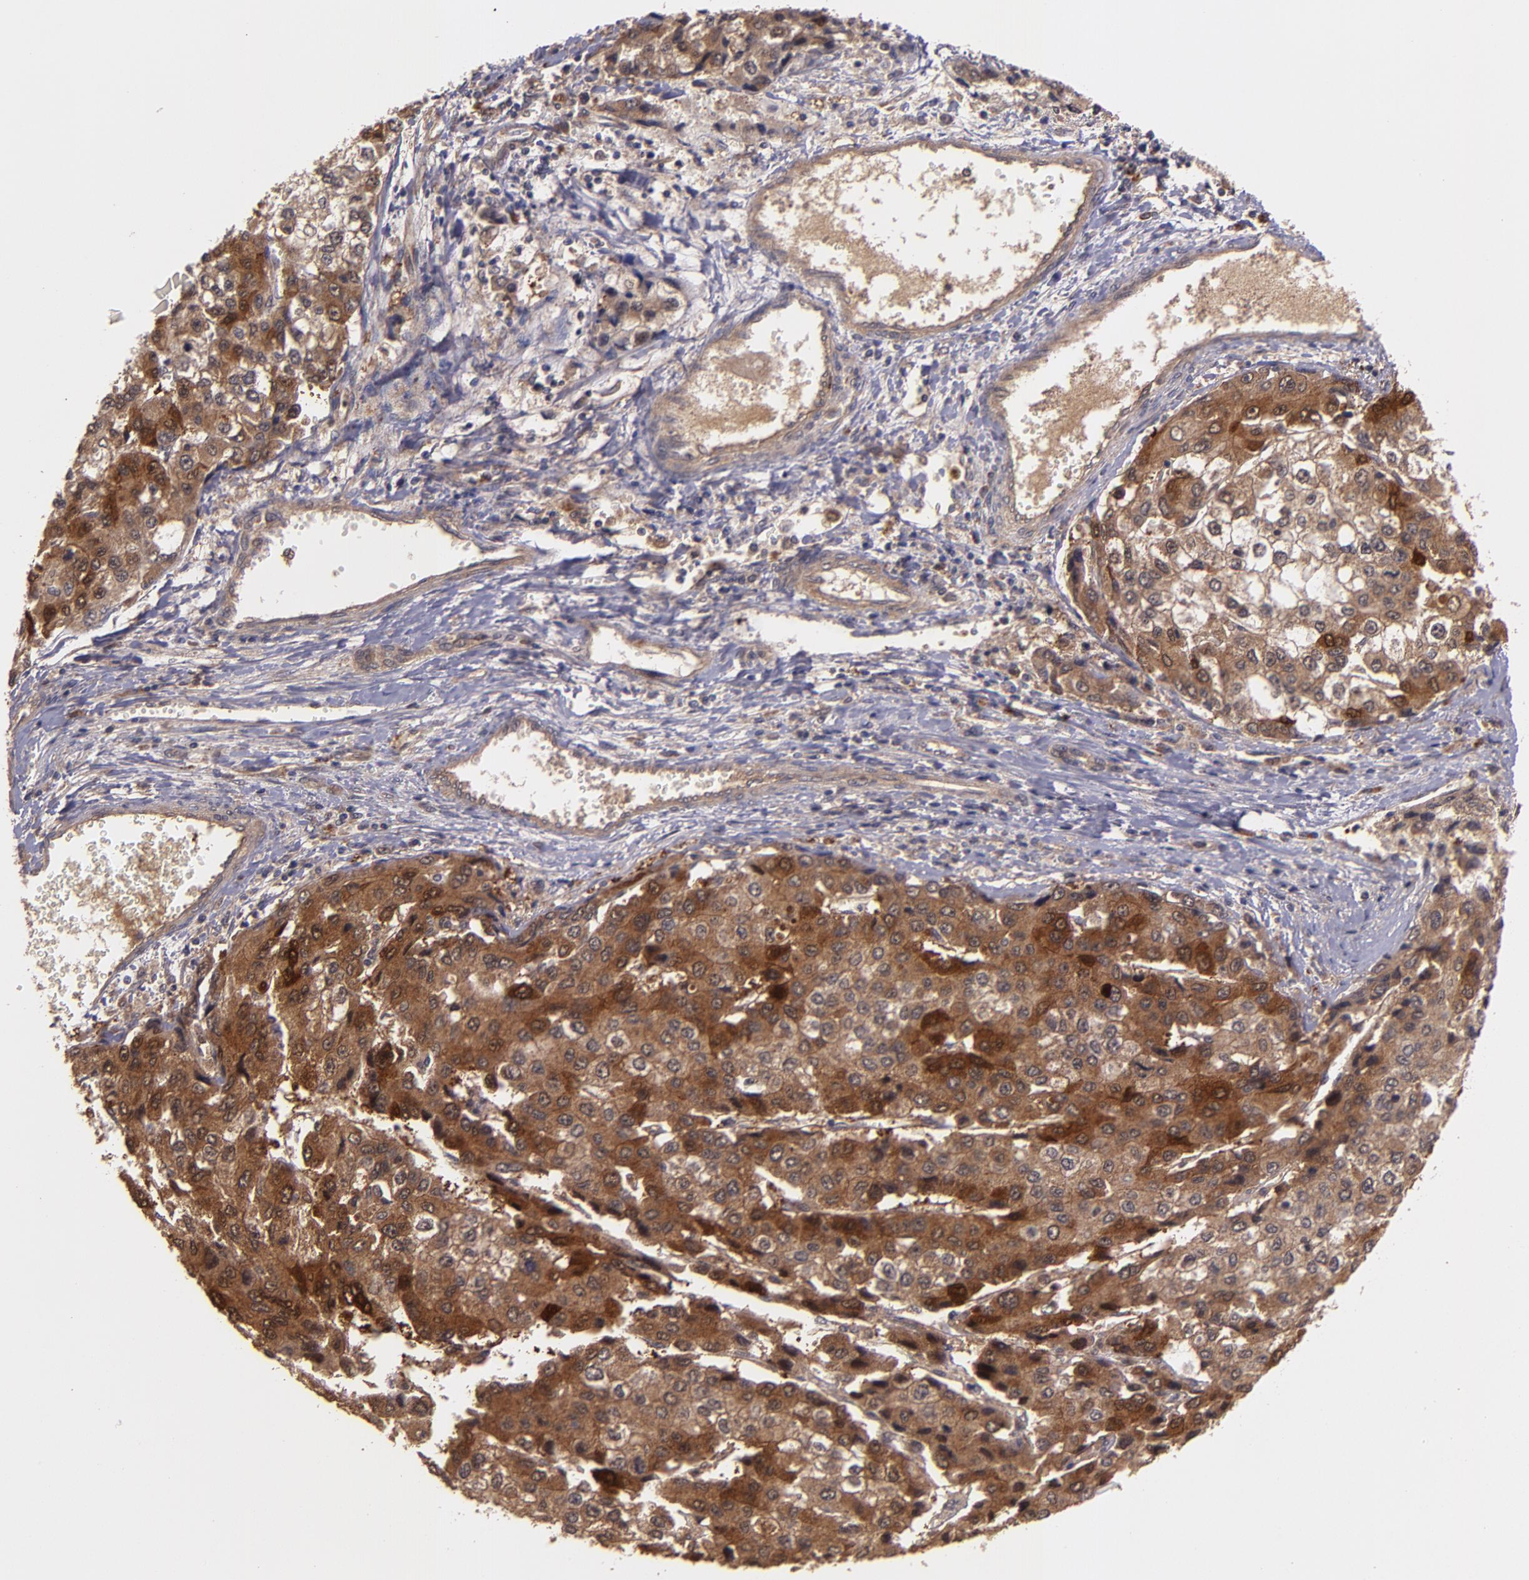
{"staining": {"intensity": "strong", "quantity": ">75%", "location": "cytoplasmic/membranous"}, "tissue": "liver cancer", "cell_type": "Tumor cells", "image_type": "cancer", "snomed": [{"axis": "morphology", "description": "Carcinoma, Hepatocellular, NOS"}, {"axis": "topography", "description": "Liver"}], "caption": "Immunohistochemical staining of liver hepatocellular carcinoma displays strong cytoplasmic/membranous protein positivity in approximately >75% of tumor cells.", "gene": "FTSJ1", "patient": {"sex": "female", "age": 66}}